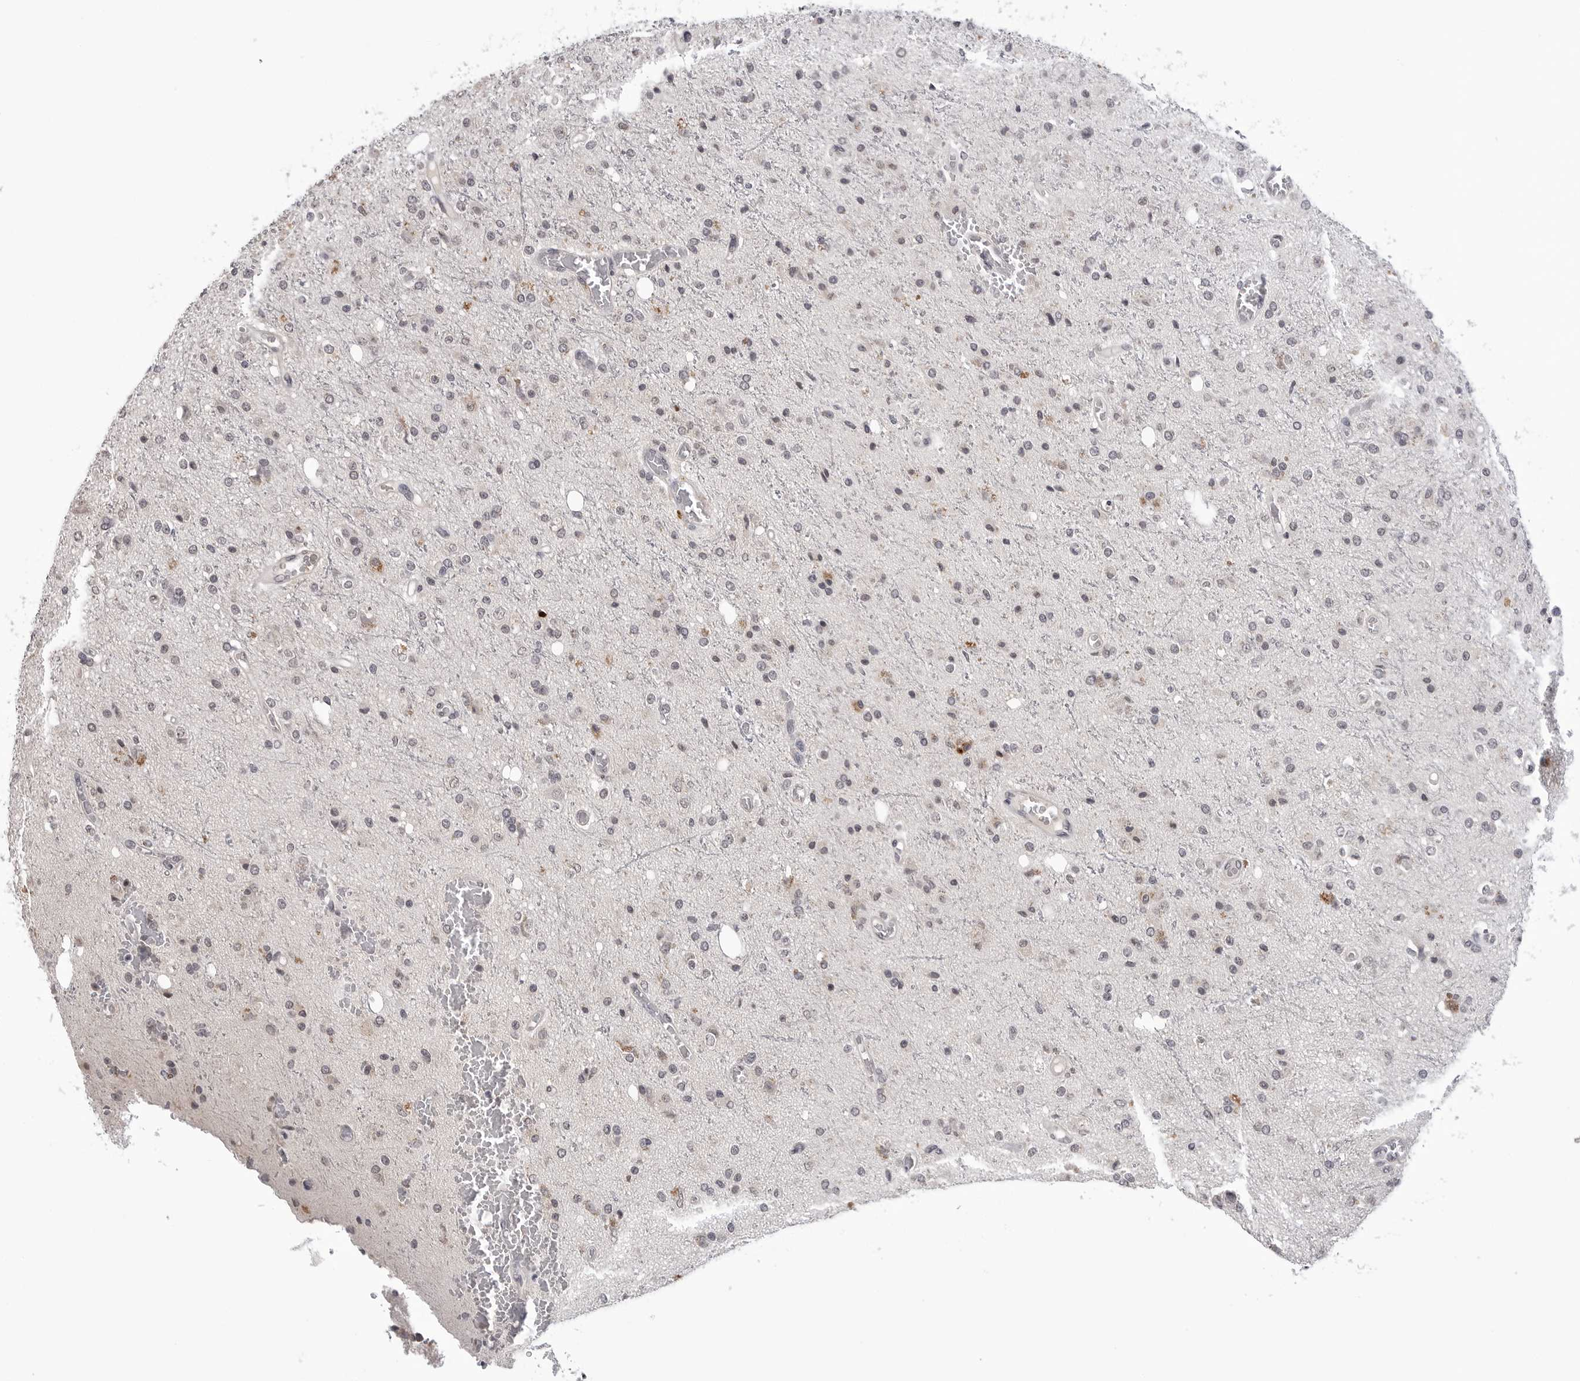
{"staining": {"intensity": "negative", "quantity": "none", "location": "none"}, "tissue": "glioma", "cell_type": "Tumor cells", "image_type": "cancer", "snomed": [{"axis": "morphology", "description": "Glioma, malignant, High grade"}, {"axis": "topography", "description": "Brain"}], "caption": "The immunohistochemistry (IHC) photomicrograph has no significant positivity in tumor cells of glioma tissue. (DAB (3,3'-diaminobenzidine) IHC, high magnification).", "gene": "CDK20", "patient": {"sex": "male", "age": 47}}